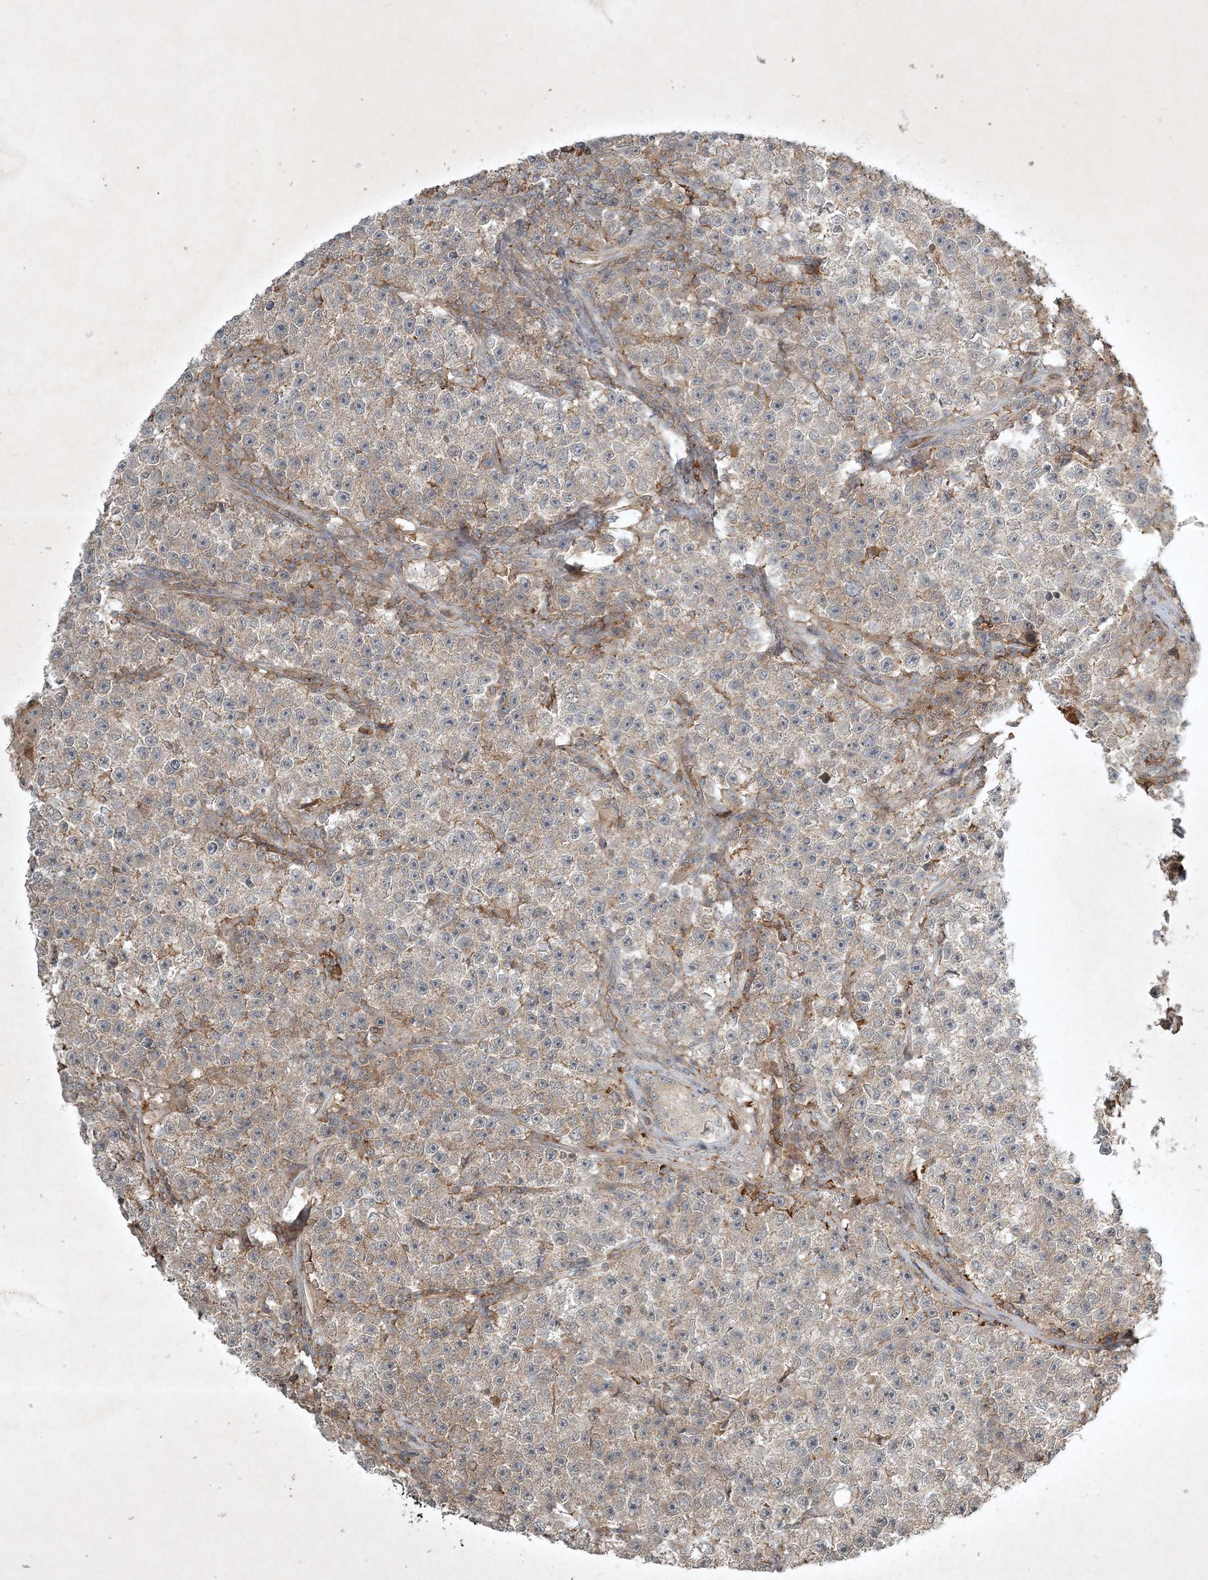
{"staining": {"intensity": "weak", "quantity": "<25%", "location": "cytoplasmic/membranous"}, "tissue": "testis cancer", "cell_type": "Tumor cells", "image_type": "cancer", "snomed": [{"axis": "morphology", "description": "Seminoma, NOS"}, {"axis": "topography", "description": "Testis"}], "caption": "Immunohistochemical staining of human testis seminoma exhibits no significant expression in tumor cells.", "gene": "TNFAIP6", "patient": {"sex": "male", "age": 22}}